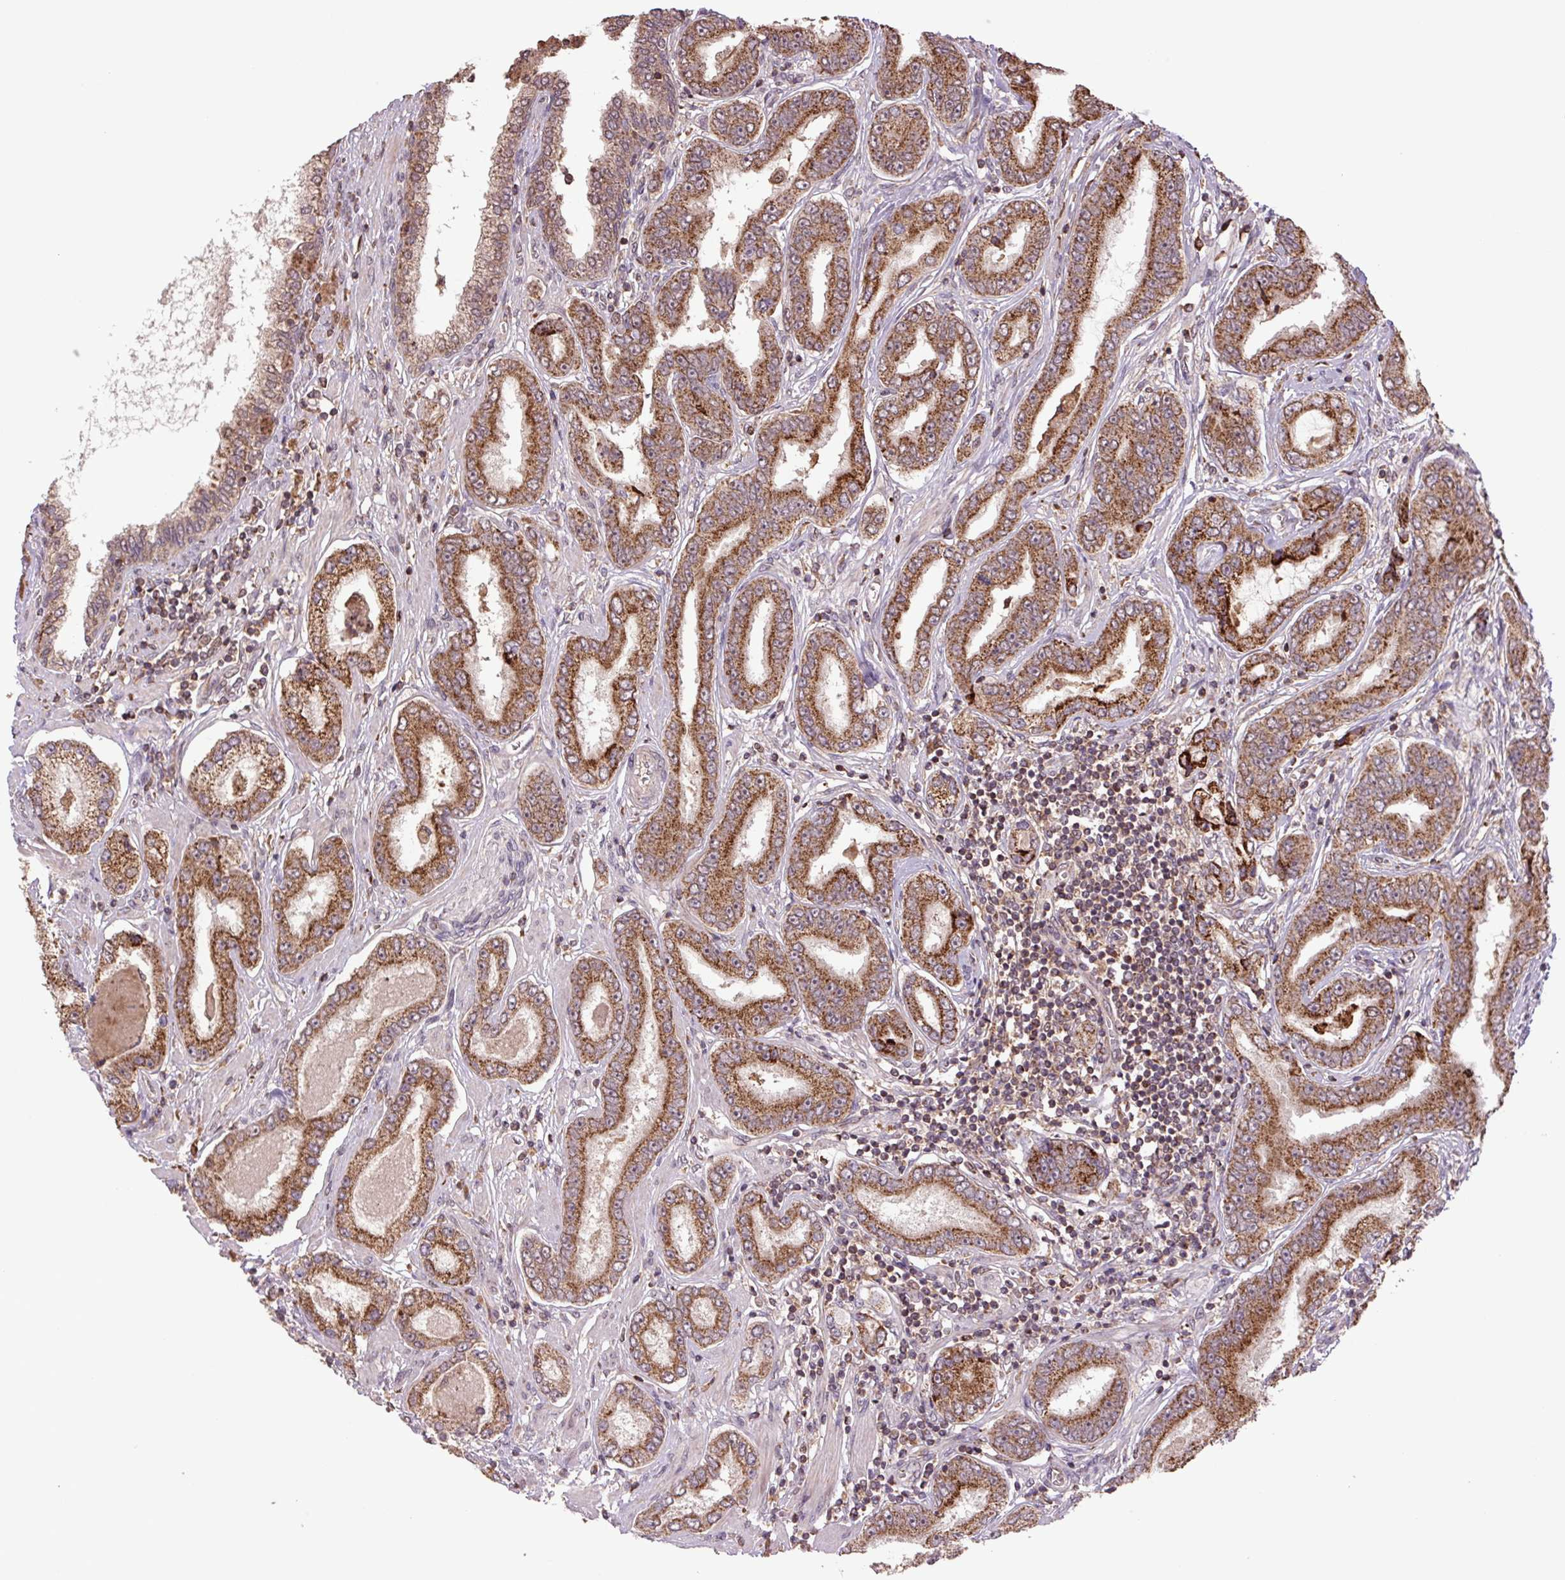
{"staining": {"intensity": "moderate", "quantity": ">75%", "location": "cytoplasmic/membranous"}, "tissue": "prostate cancer", "cell_type": "Tumor cells", "image_type": "cancer", "snomed": [{"axis": "morphology", "description": "Adenocarcinoma, High grade"}, {"axis": "topography", "description": "Prostate"}], "caption": "Protein analysis of prostate cancer tissue demonstrates moderate cytoplasmic/membranous staining in approximately >75% of tumor cells. (Brightfield microscopy of DAB IHC at high magnification).", "gene": "TMEM160", "patient": {"sex": "male", "age": 72}}